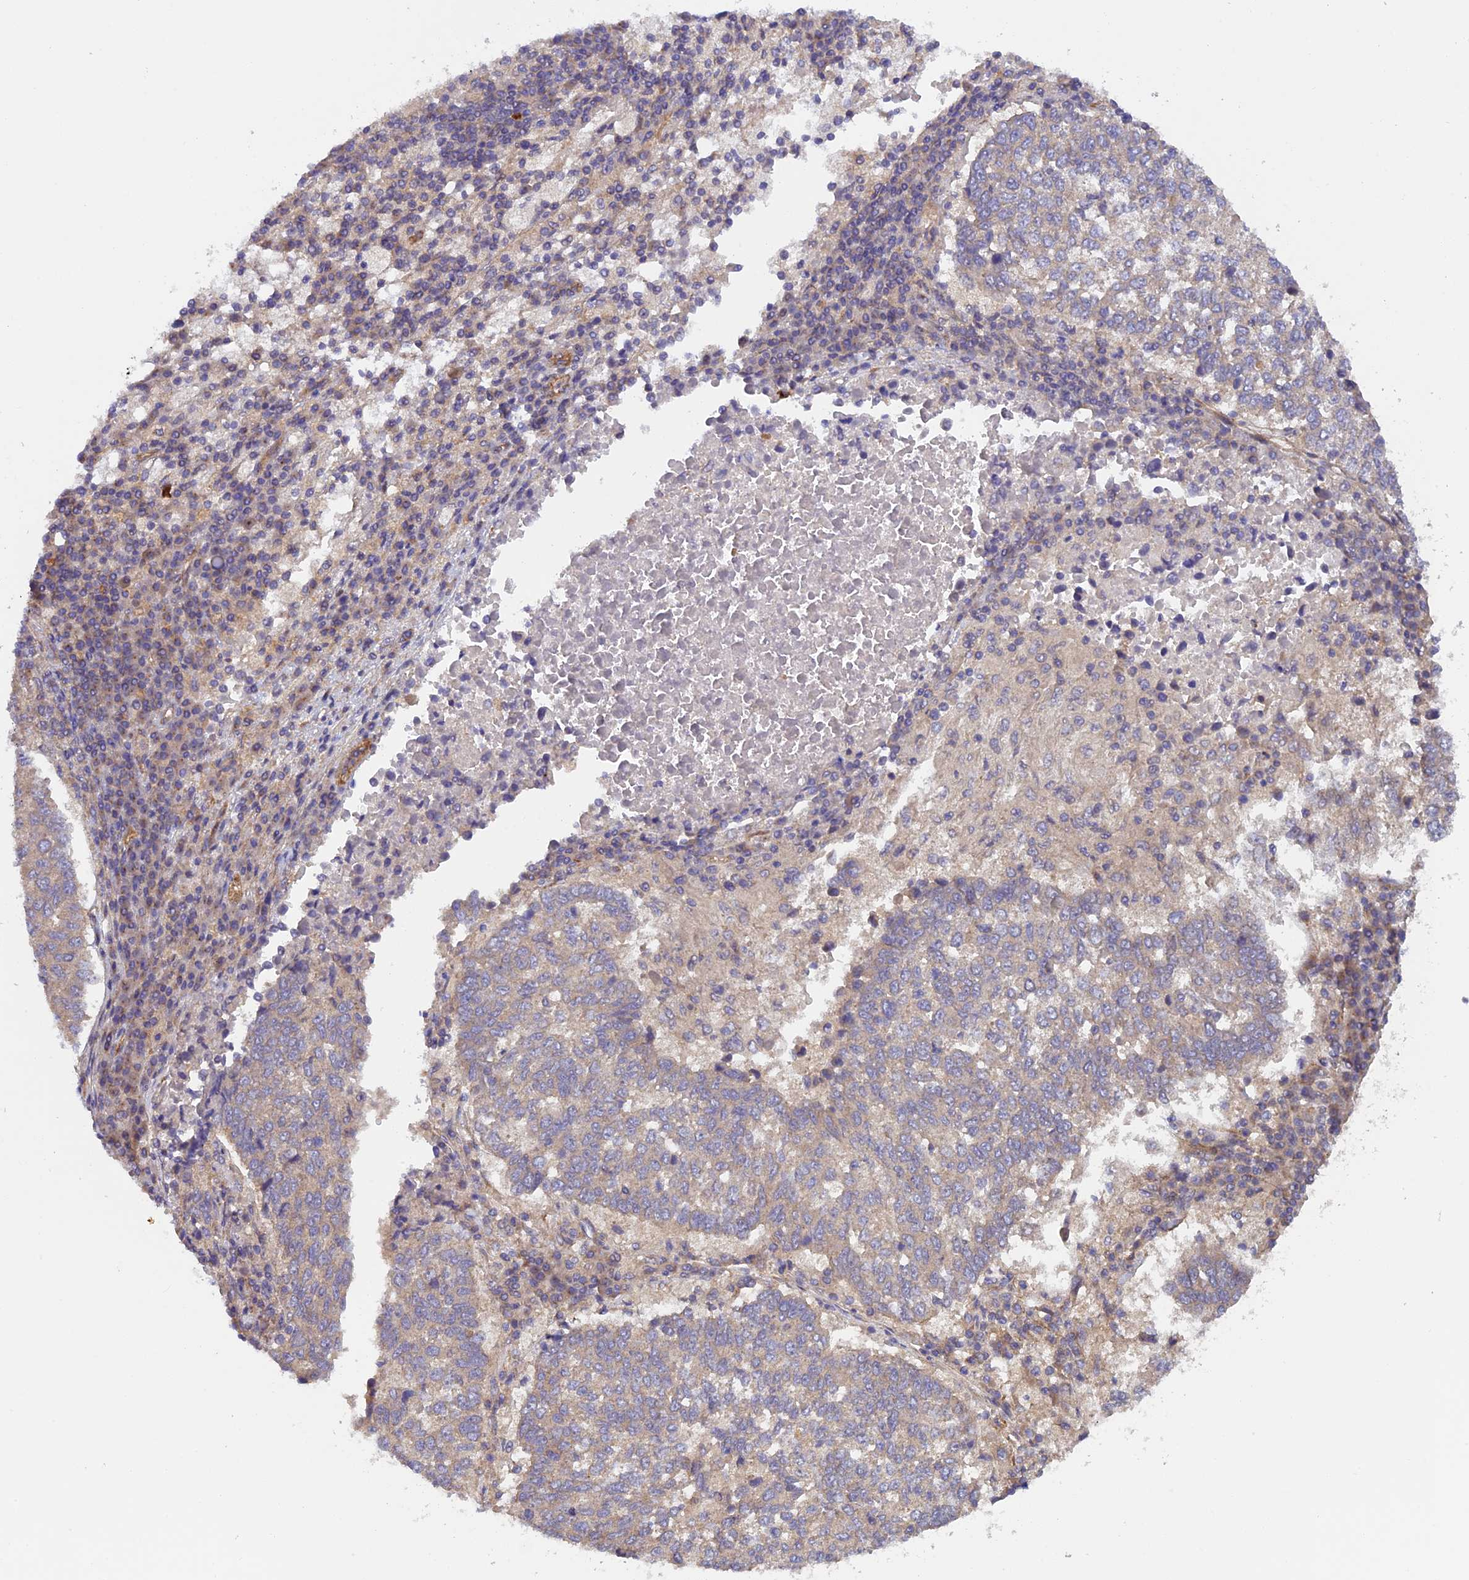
{"staining": {"intensity": "weak", "quantity": "<25%", "location": "cytoplasmic/membranous"}, "tissue": "lung cancer", "cell_type": "Tumor cells", "image_type": "cancer", "snomed": [{"axis": "morphology", "description": "Squamous cell carcinoma, NOS"}, {"axis": "topography", "description": "Lung"}], "caption": "This is a histopathology image of IHC staining of lung cancer, which shows no expression in tumor cells.", "gene": "ADAMTS15", "patient": {"sex": "male", "age": 73}}